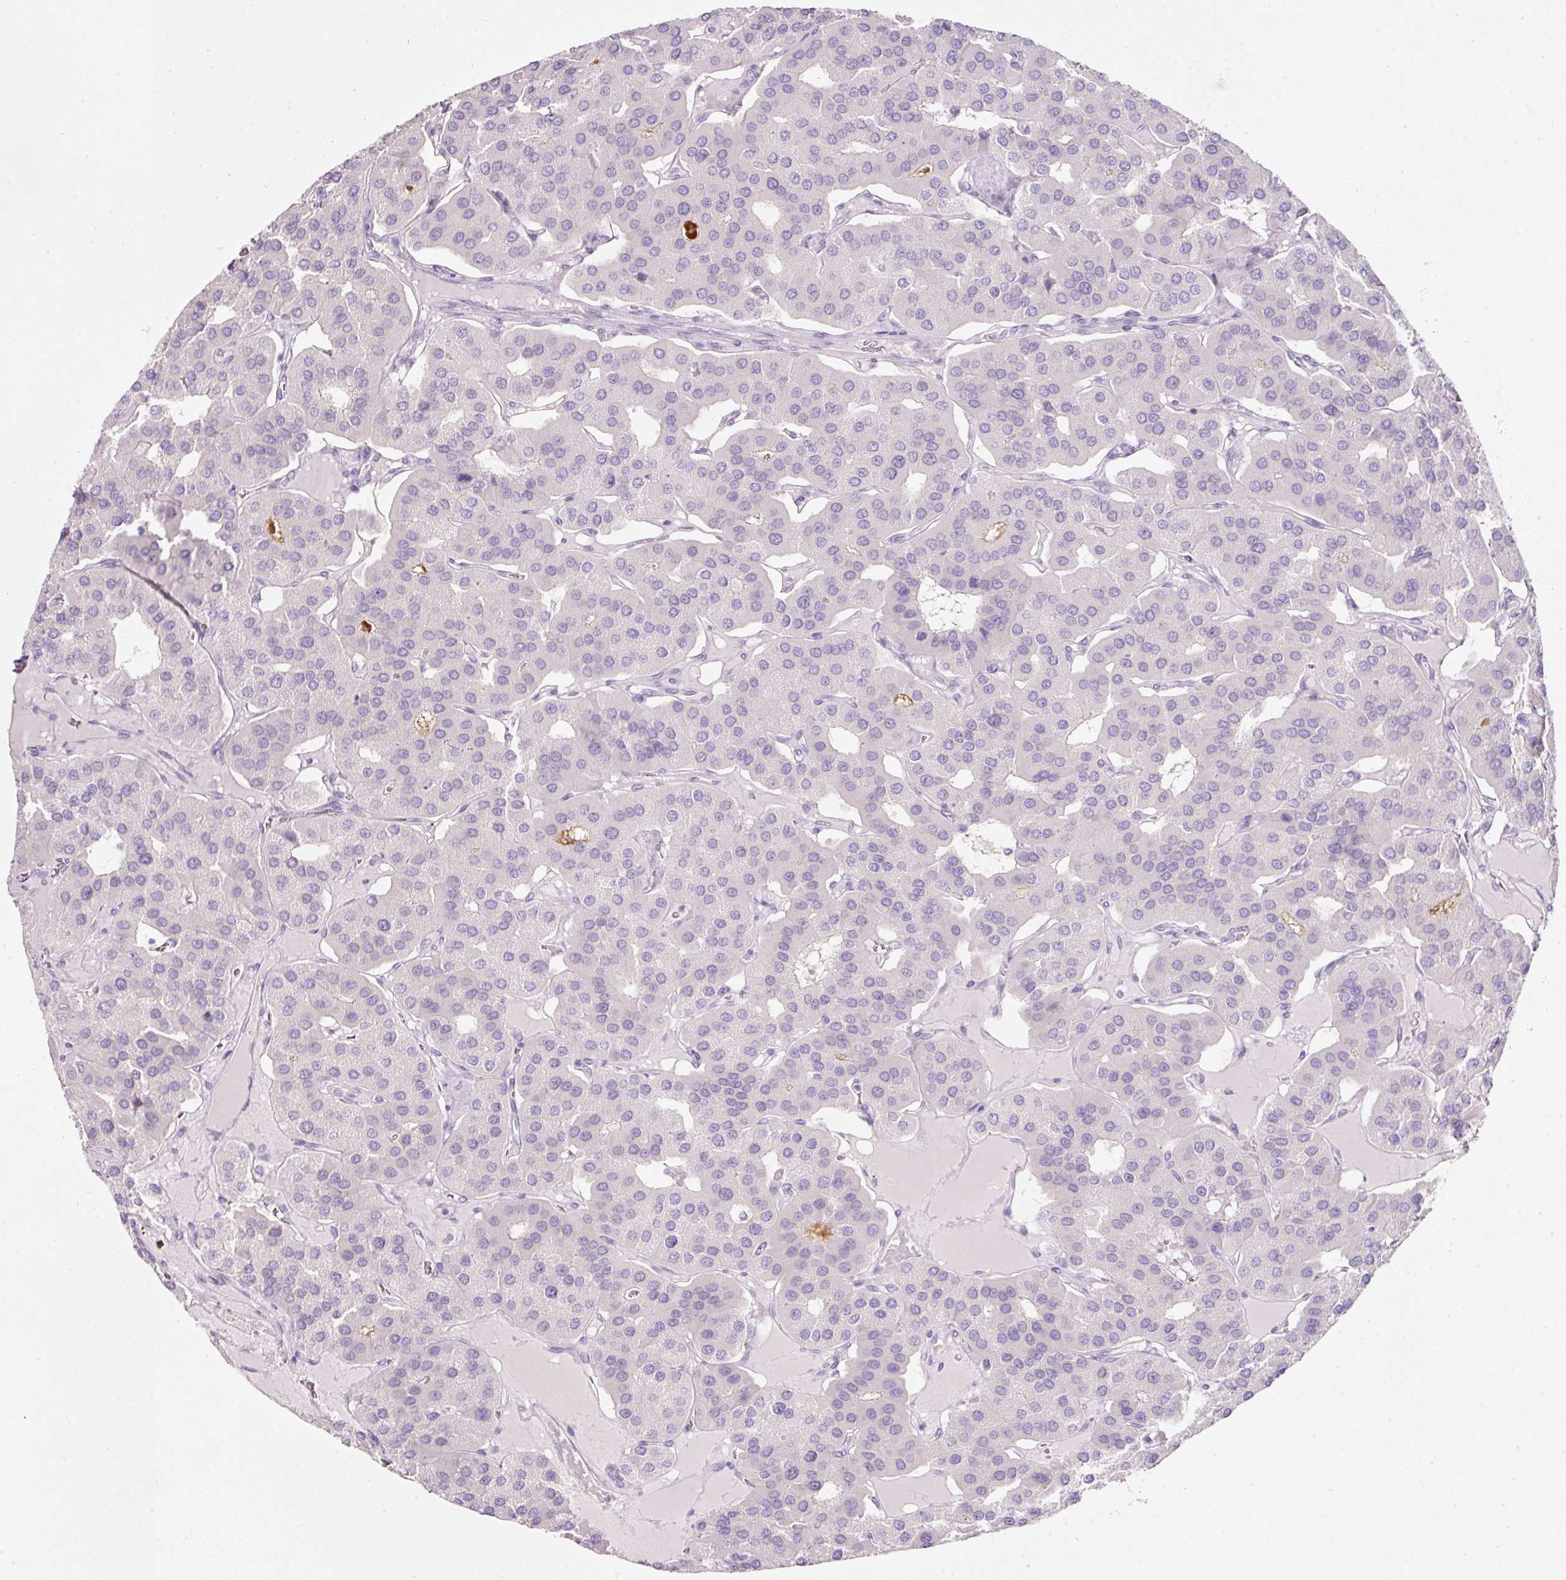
{"staining": {"intensity": "negative", "quantity": "none", "location": "none"}, "tissue": "parathyroid gland", "cell_type": "Glandular cells", "image_type": "normal", "snomed": [{"axis": "morphology", "description": "Normal tissue, NOS"}, {"axis": "morphology", "description": "Adenoma, NOS"}, {"axis": "topography", "description": "Parathyroid gland"}], "caption": "There is no significant staining in glandular cells of parathyroid gland. (DAB (3,3'-diaminobenzidine) immunohistochemistry visualized using brightfield microscopy, high magnification).", "gene": "SLC2A2", "patient": {"sex": "female", "age": 86}}